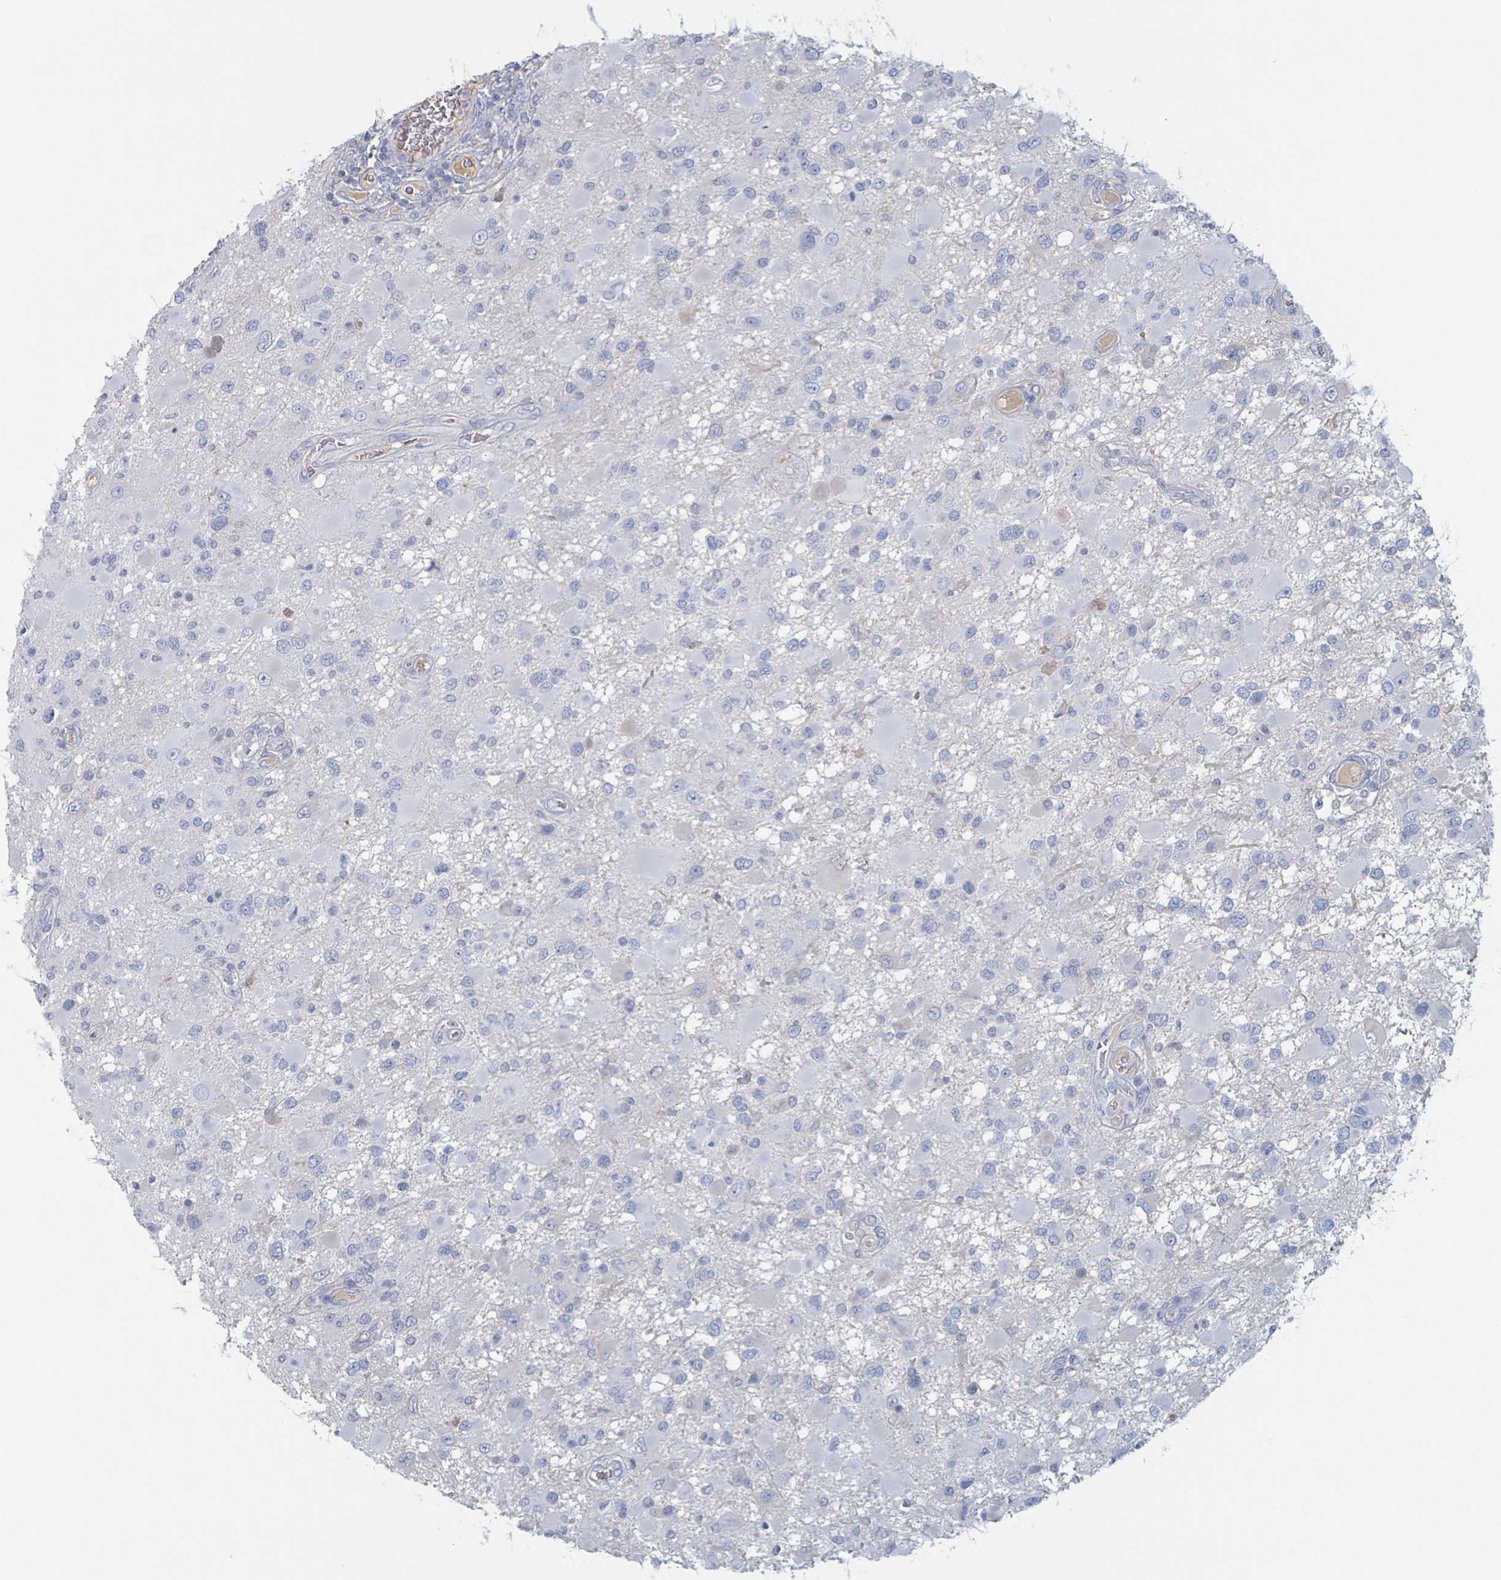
{"staining": {"intensity": "negative", "quantity": "none", "location": "none"}, "tissue": "glioma", "cell_type": "Tumor cells", "image_type": "cancer", "snomed": [{"axis": "morphology", "description": "Glioma, malignant, High grade"}, {"axis": "topography", "description": "Brain"}], "caption": "Human glioma stained for a protein using IHC exhibits no staining in tumor cells.", "gene": "KLK4", "patient": {"sex": "male", "age": 53}}